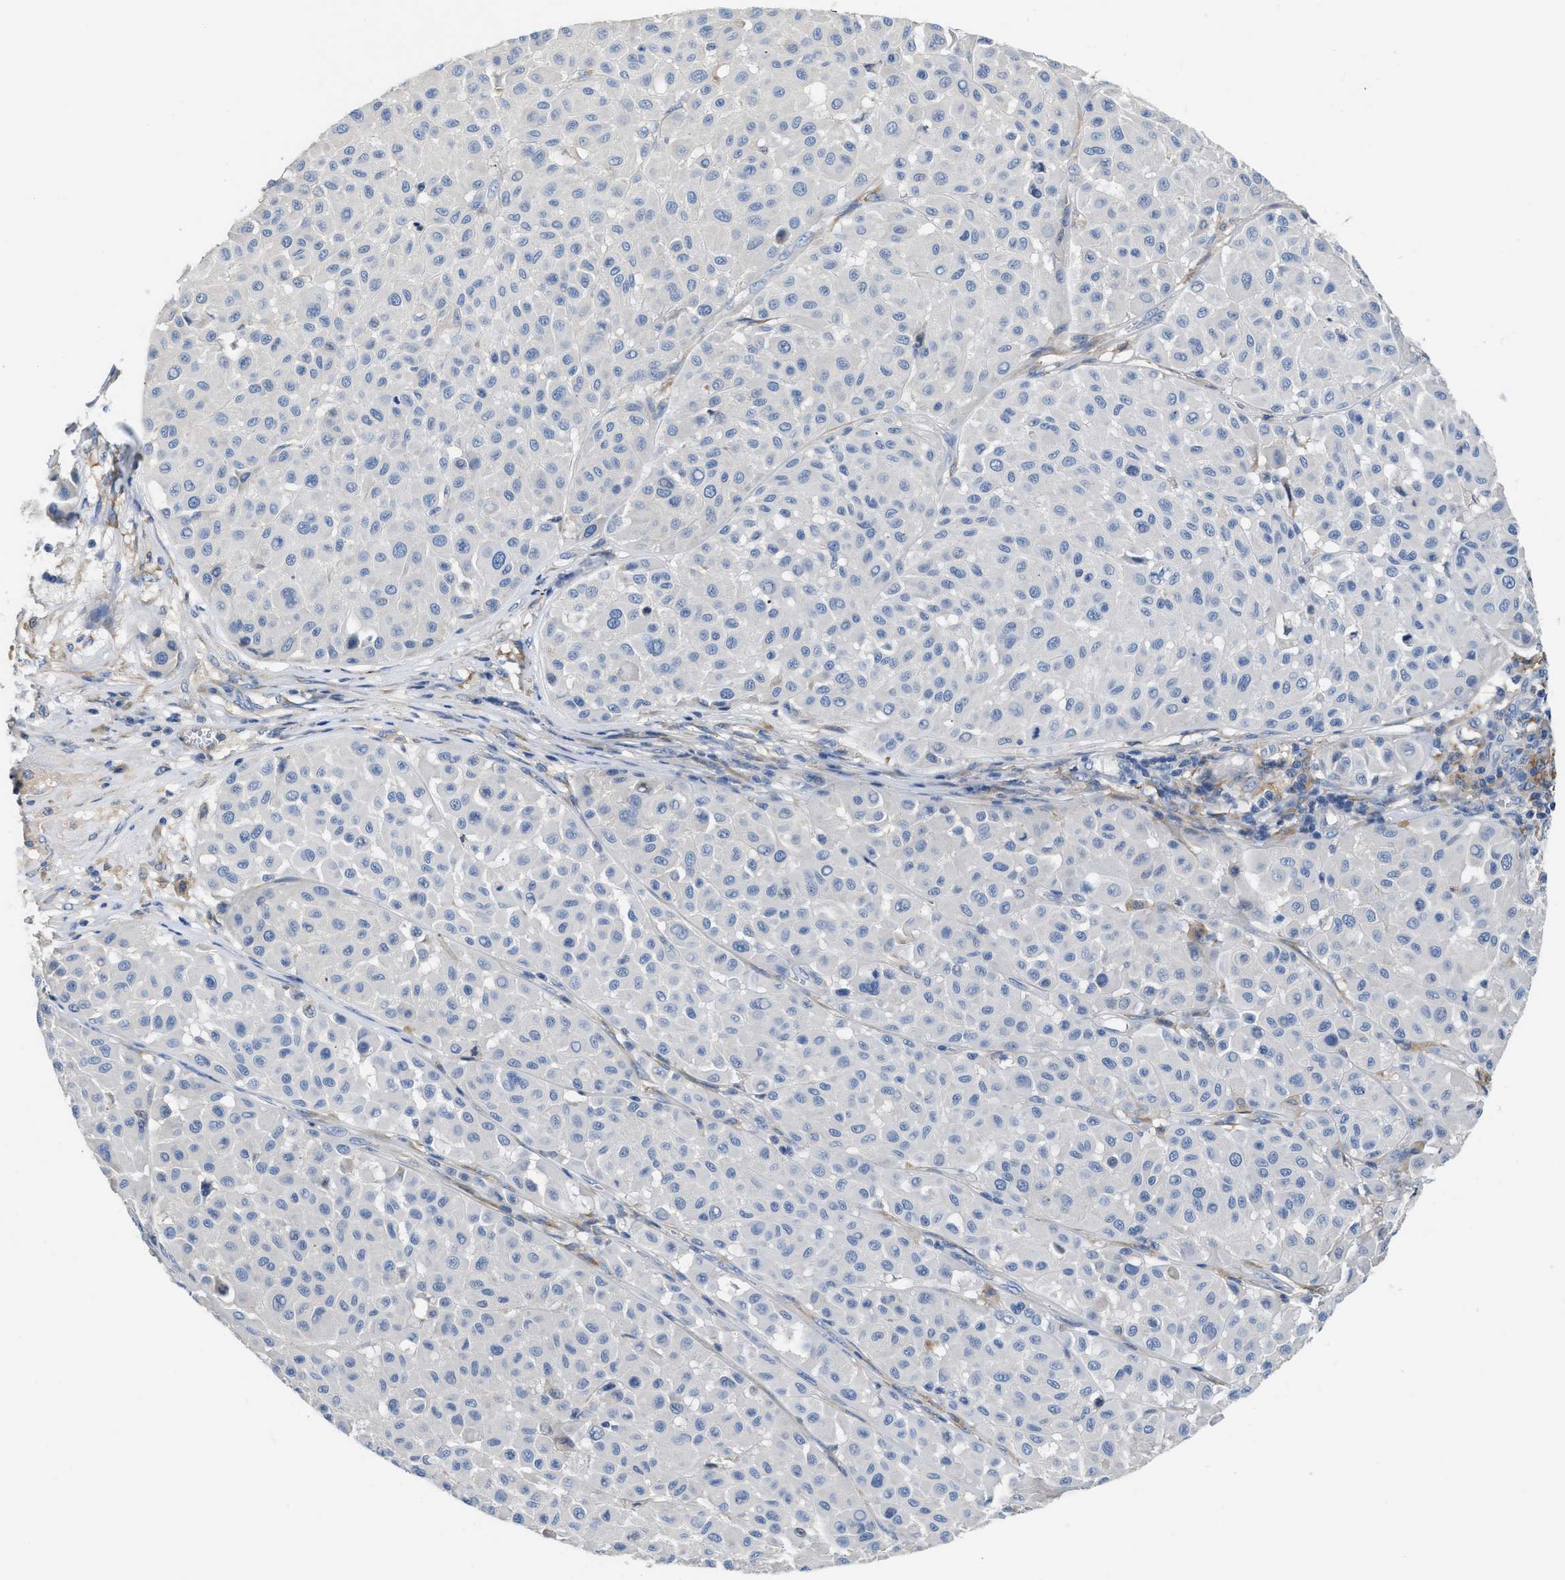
{"staining": {"intensity": "negative", "quantity": "none", "location": "none"}, "tissue": "melanoma", "cell_type": "Tumor cells", "image_type": "cancer", "snomed": [{"axis": "morphology", "description": "Malignant melanoma, Metastatic site"}, {"axis": "topography", "description": "Soft tissue"}], "caption": "A micrograph of human melanoma is negative for staining in tumor cells.", "gene": "C1S", "patient": {"sex": "male", "age": 41}}